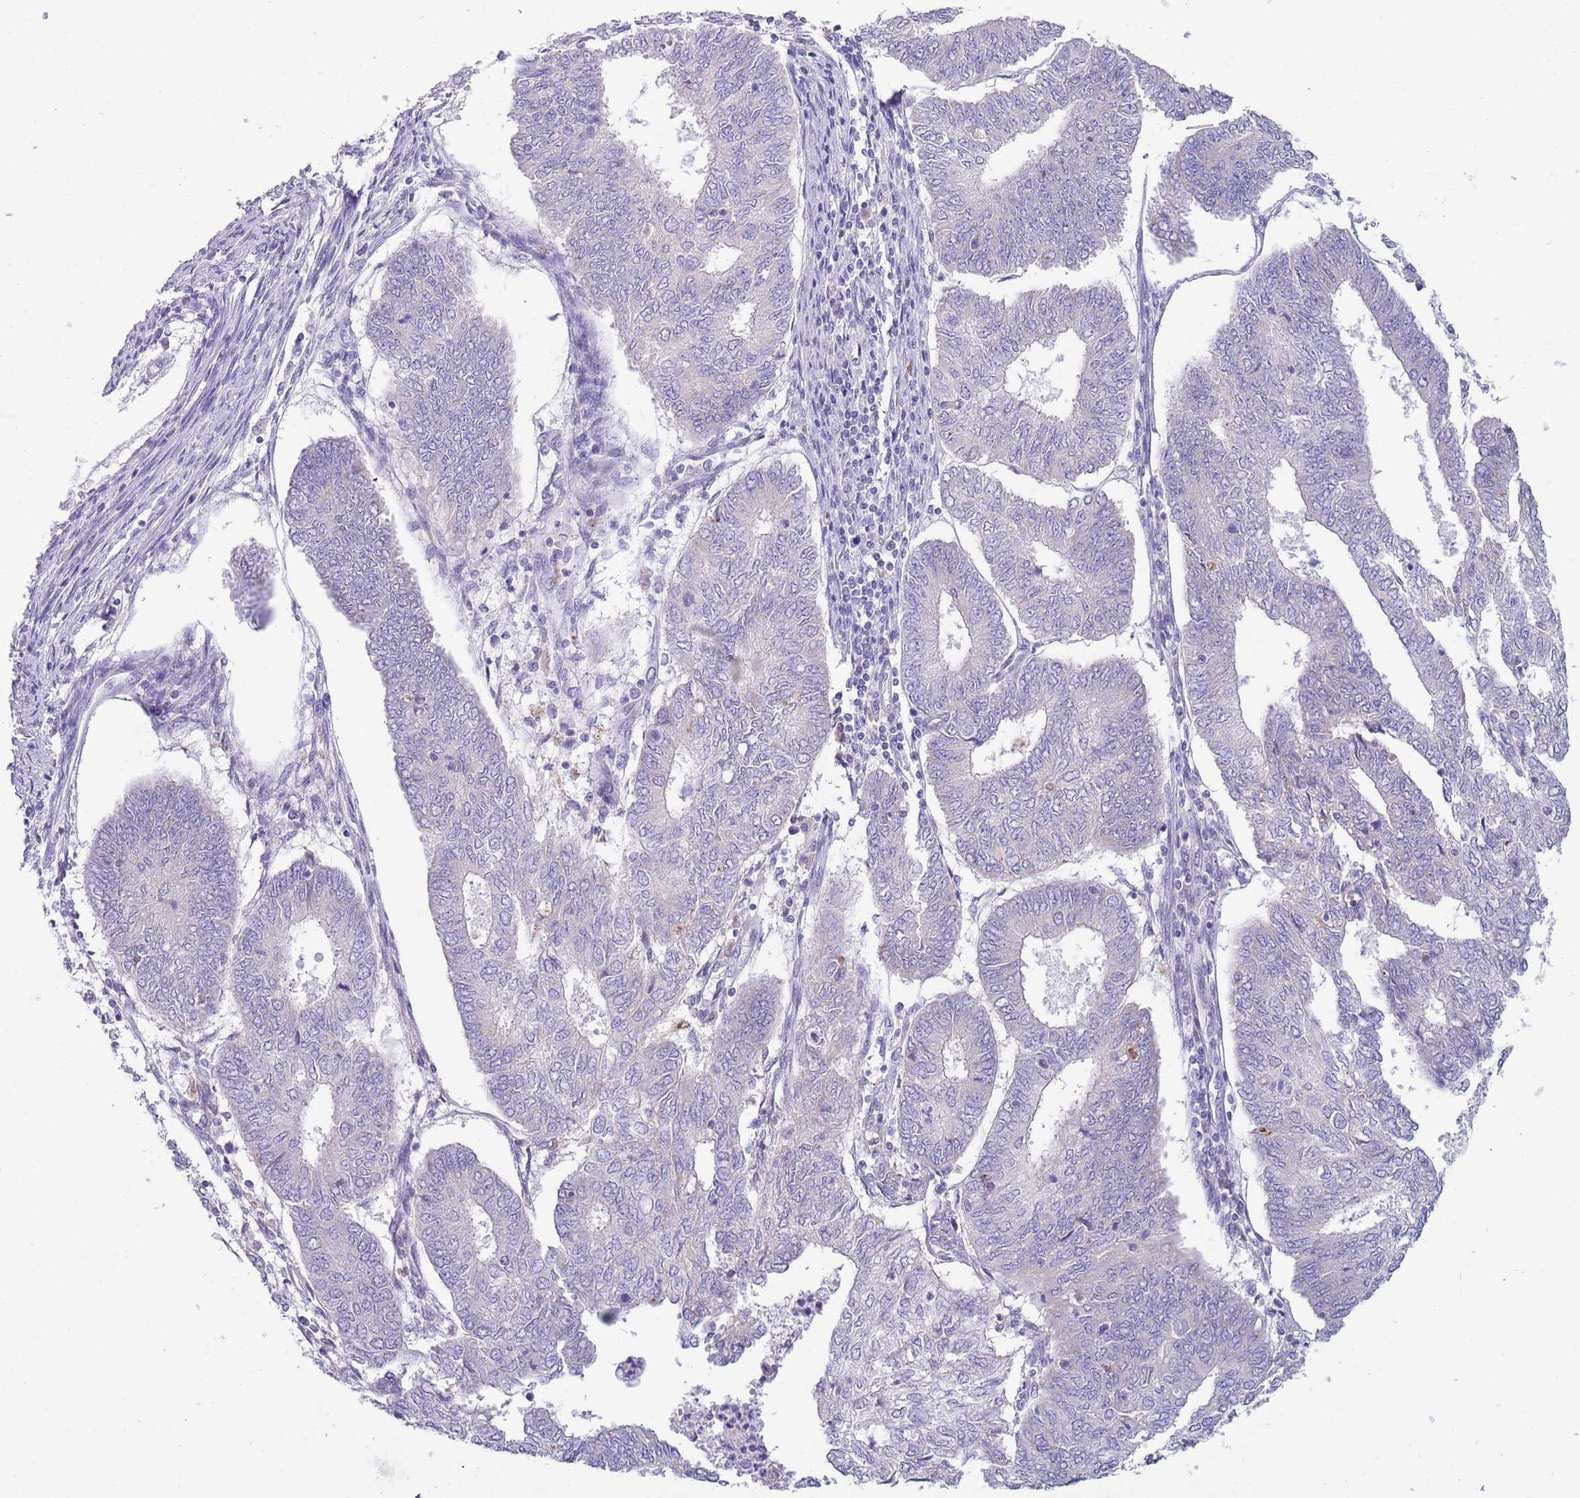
{"staining": {"intensity": "negative", "quantity": "none", "location": "none"}, "tissue": "endometrial cancer", "cell_type": "Tumor cells", "image_type": "cancer", "snomed": [{"axis": "morphology", "description": "Adenocarcinoma, NOS"}, {"axis": "topography", "description": "Endometrium"}], "caption": "Micrograph shows no protein expression in tumor cells of endometrial adenocarcinoma tissue.", "gene": "DDHD1", "patient": {"sex": "female", "age": 68}}